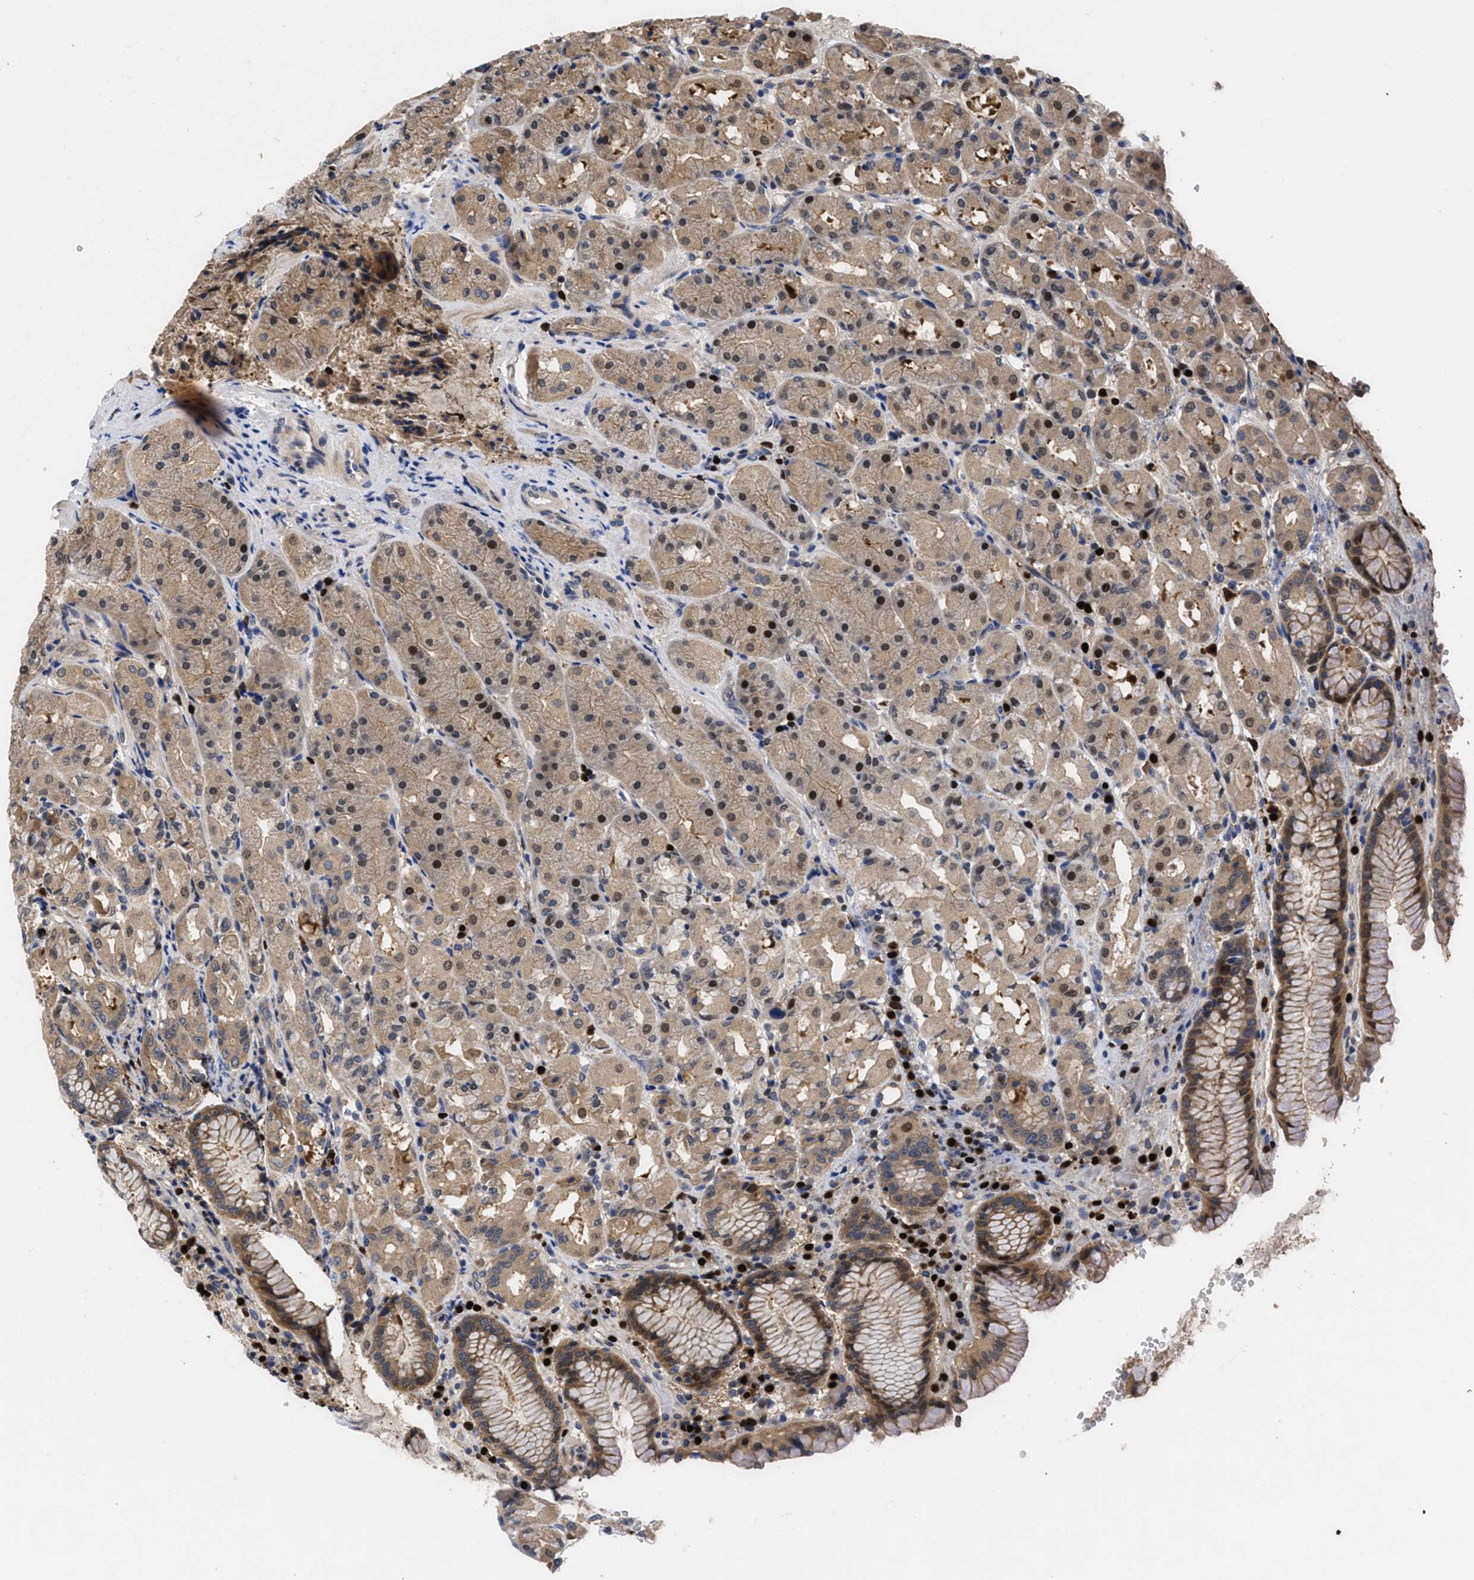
{"staining": {"intensity": "strong", "quantity": "25%-75%", "location": "cytoplasmic/membranous,nuclear"}, "tissue": "stomach", "cell_type": "Glandular cells", "image_type": "normal", "snomed": [{"axis": "morphology", "description": "Normal tissue, NOS"}, {"axis": "topography", "description": "Stomach"}, {"axis": "topography", "description": "Stomach, lower"}], "caption": "DAB immunohistochemical staining of unremarkable stomach shows strong cytoplasmic/membranous,nuclear protein expression in approximately 25%-75% of glandular cells.", "gene": "FAM200A", "patient": {"sex": "female", "age": 56}}